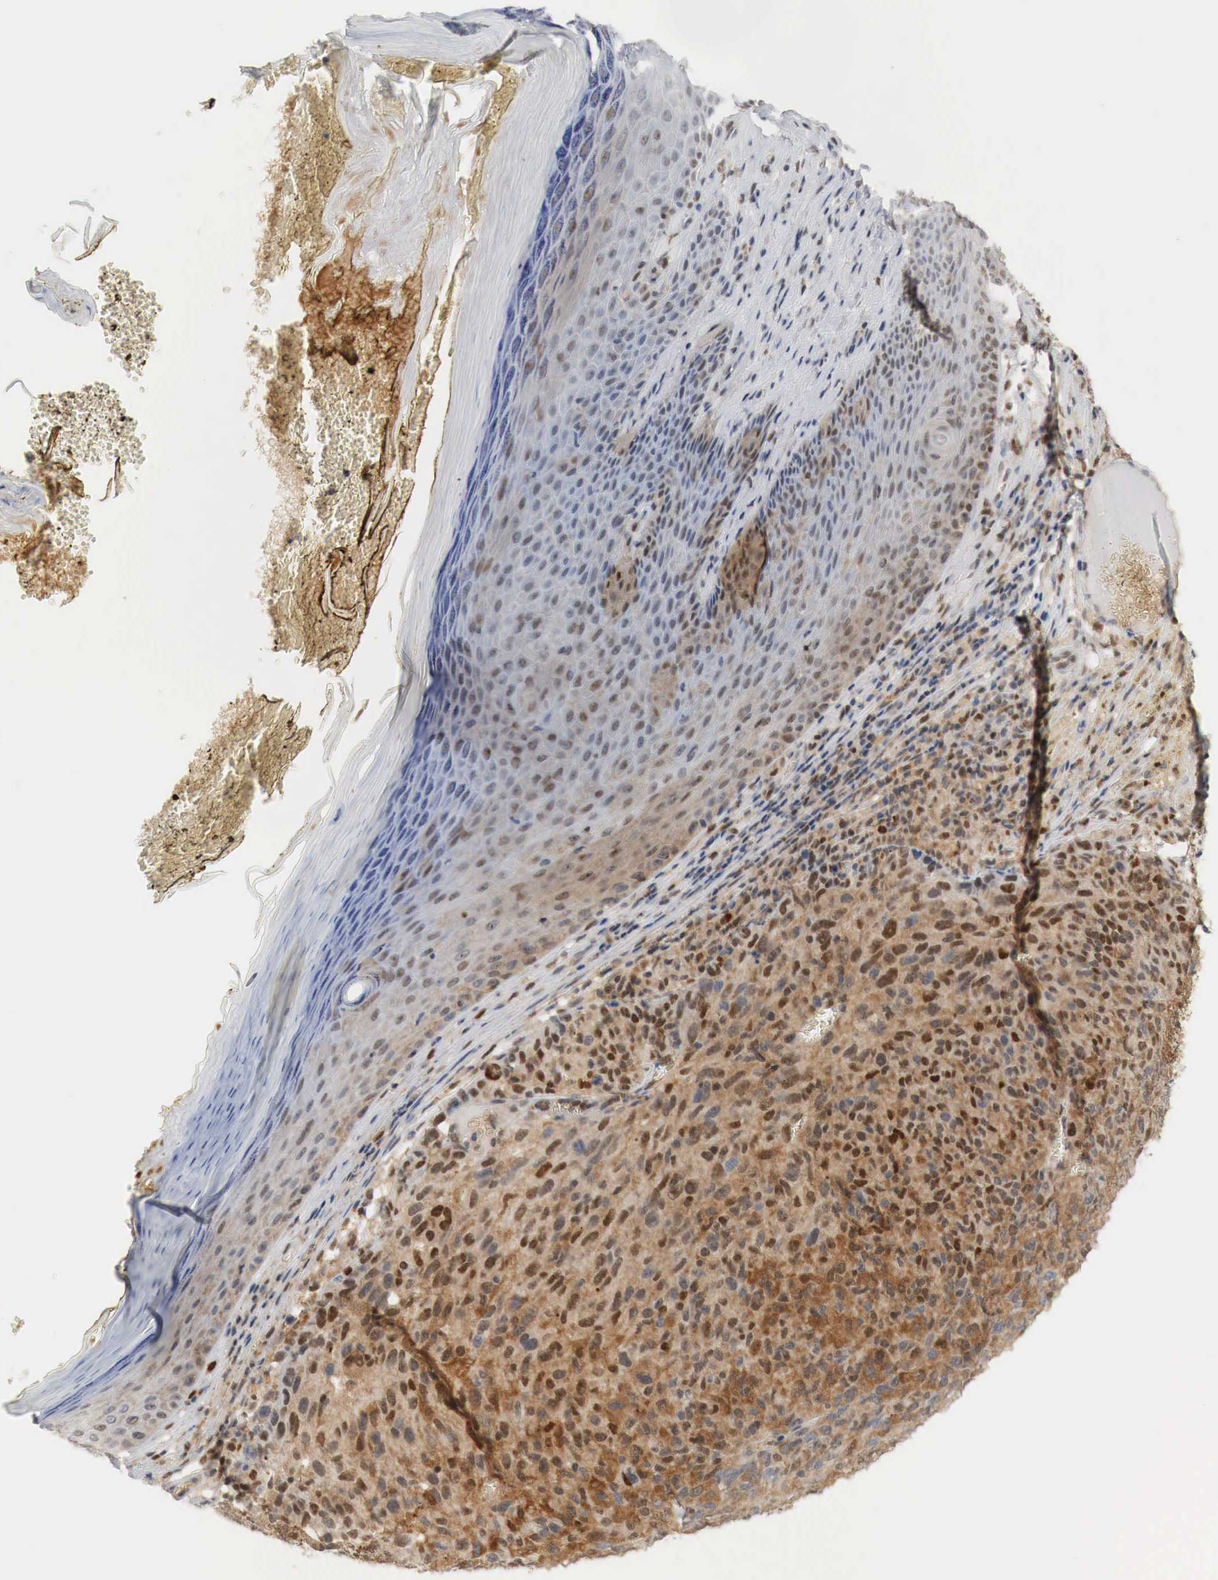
{"staining": {"intensity": "strong", "quantity": ">75%", "location": "cytoplasmic/membranous,nuclear"}, "tissue": "melanoma", "cell_type": "Tumor cells", "image_type": "cancer", "snomed": [{"axis": "morphology", "description": "Malignant melanoma, NOS"}, {"axis": "topography", "description": "Skin"}], "caption": "A histopathology image of malignant melanoma stained for a protein reveals strong cytoplasmic/membranous and nuclear brown staining in tumor cells.", "gene": "MYC", "patient": {"sex": "male", "age": 76}}